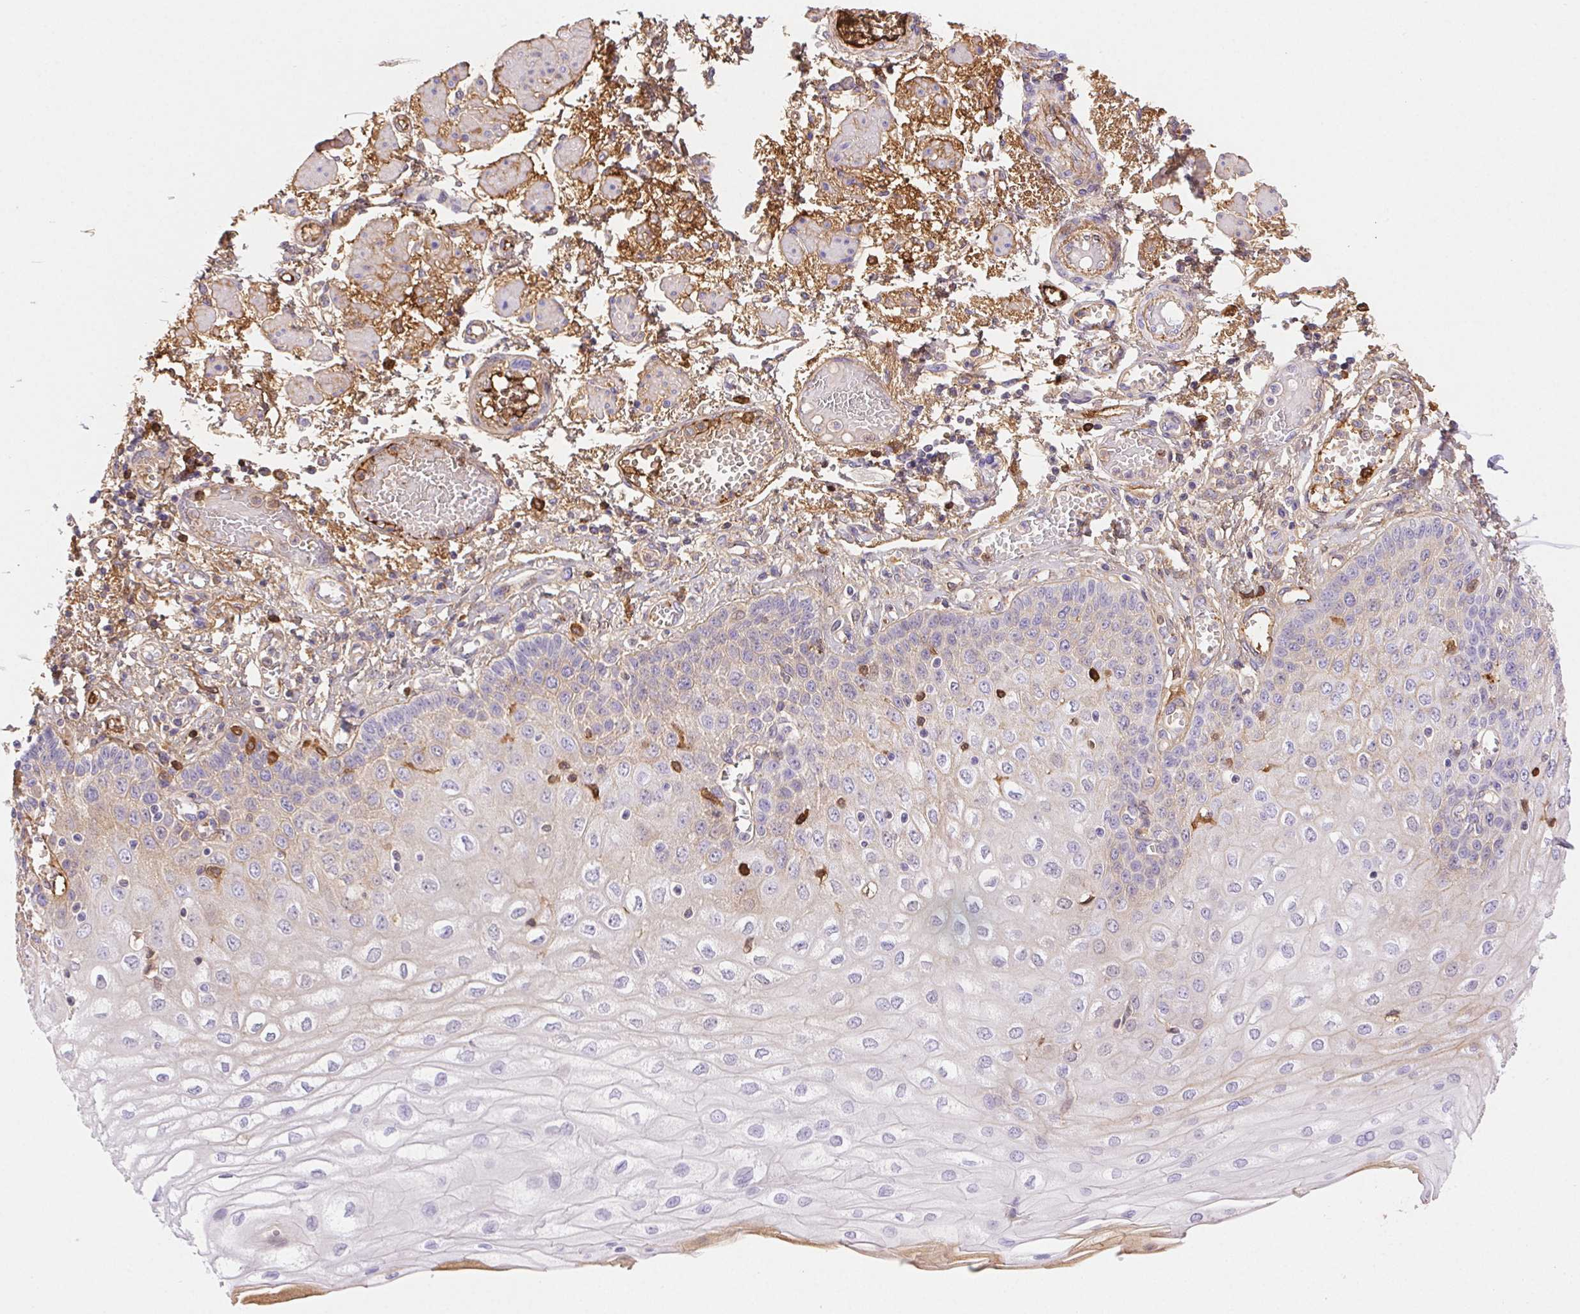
{"staining": {"intensity": "moderate", "quantity": "<25%", "location": "cytoplasmic/membranous"}, "tissue": "esophagus", "cell_type": "Squamous epithelial cells", "image_type": "normal", "snomed": [{"axis": "morphology", "description": "Normal tissue, NOS"}, {"axis": "morphology", "description": "Adenocarcinoma, NOS"}, {"axis": "topography", "description": "Esophagus"}], "caption": "Immunohistochemistry (IHC) (DAB (3,3'-diaminobenzidine)) staining of unremarkable human esophagus reveals moderate cytoplasmic/membranous protein staining in about <25% of squamous epithelial cells. Nuclei are stained in blue.", "gene": "FGA", "patient": {"sex": "male", "age": 81}}